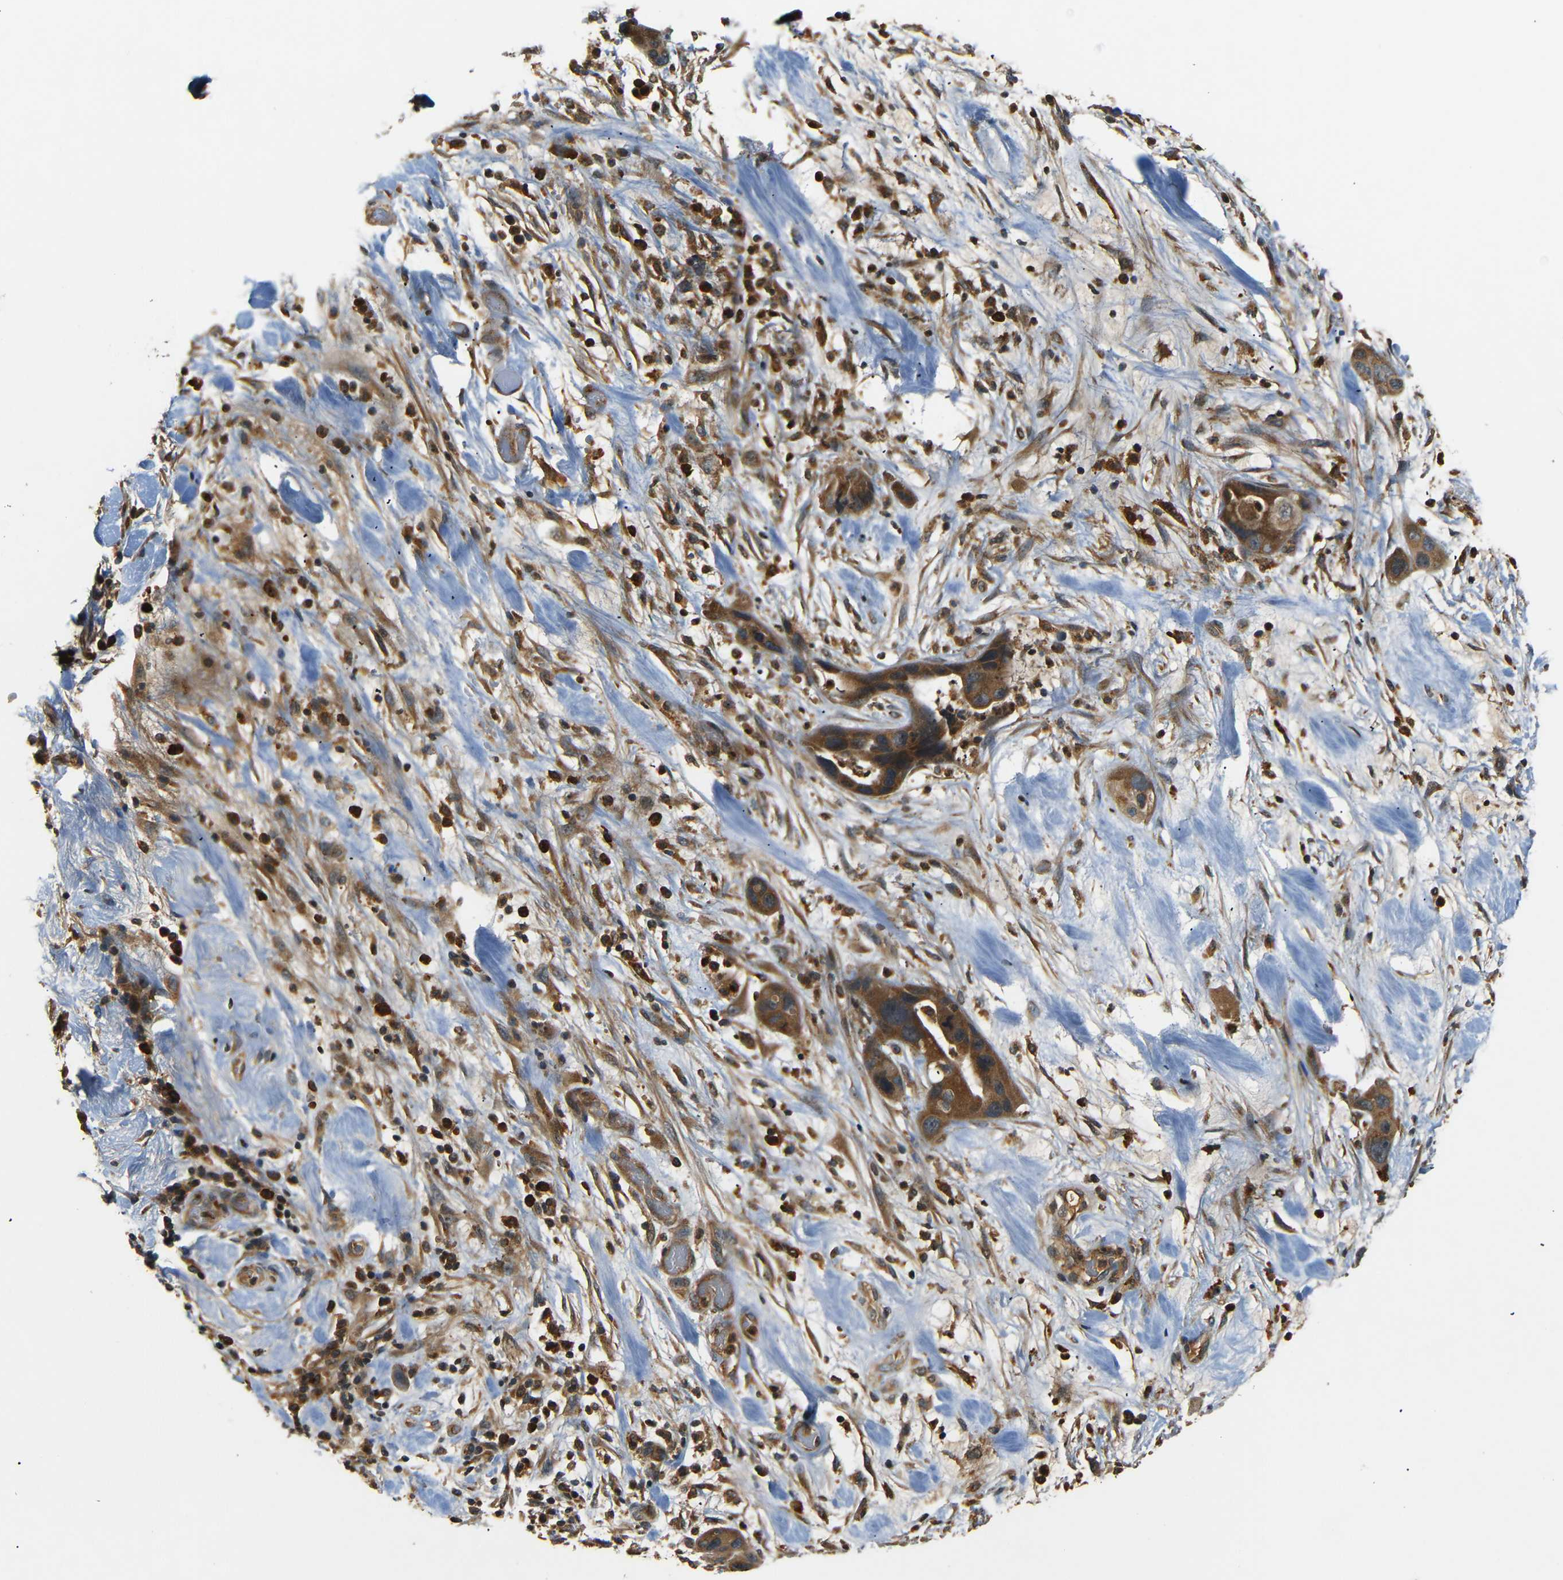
{"staining": {"intensity": "moderate", "quantity": ">75%", "location": "cytoplasmic/membranous"}, "tissue": "pancreatic cancer", "cell_type": "Tumor cells", "image_type": "cancer", "snomed": [{"axis": "morphology", "description": "Adenocarcinoma, NOS"}, {"axis": "topography", "description": "Pancreas"}], "caption": "Adenocarcinoma (pancreatic) stained with a brown dye reveals moderate cytoplasmic/membranous positive expression in about >75% of tumor cells.", "gene": "TANK", "patient": {"sex": "female", "age": 71}}